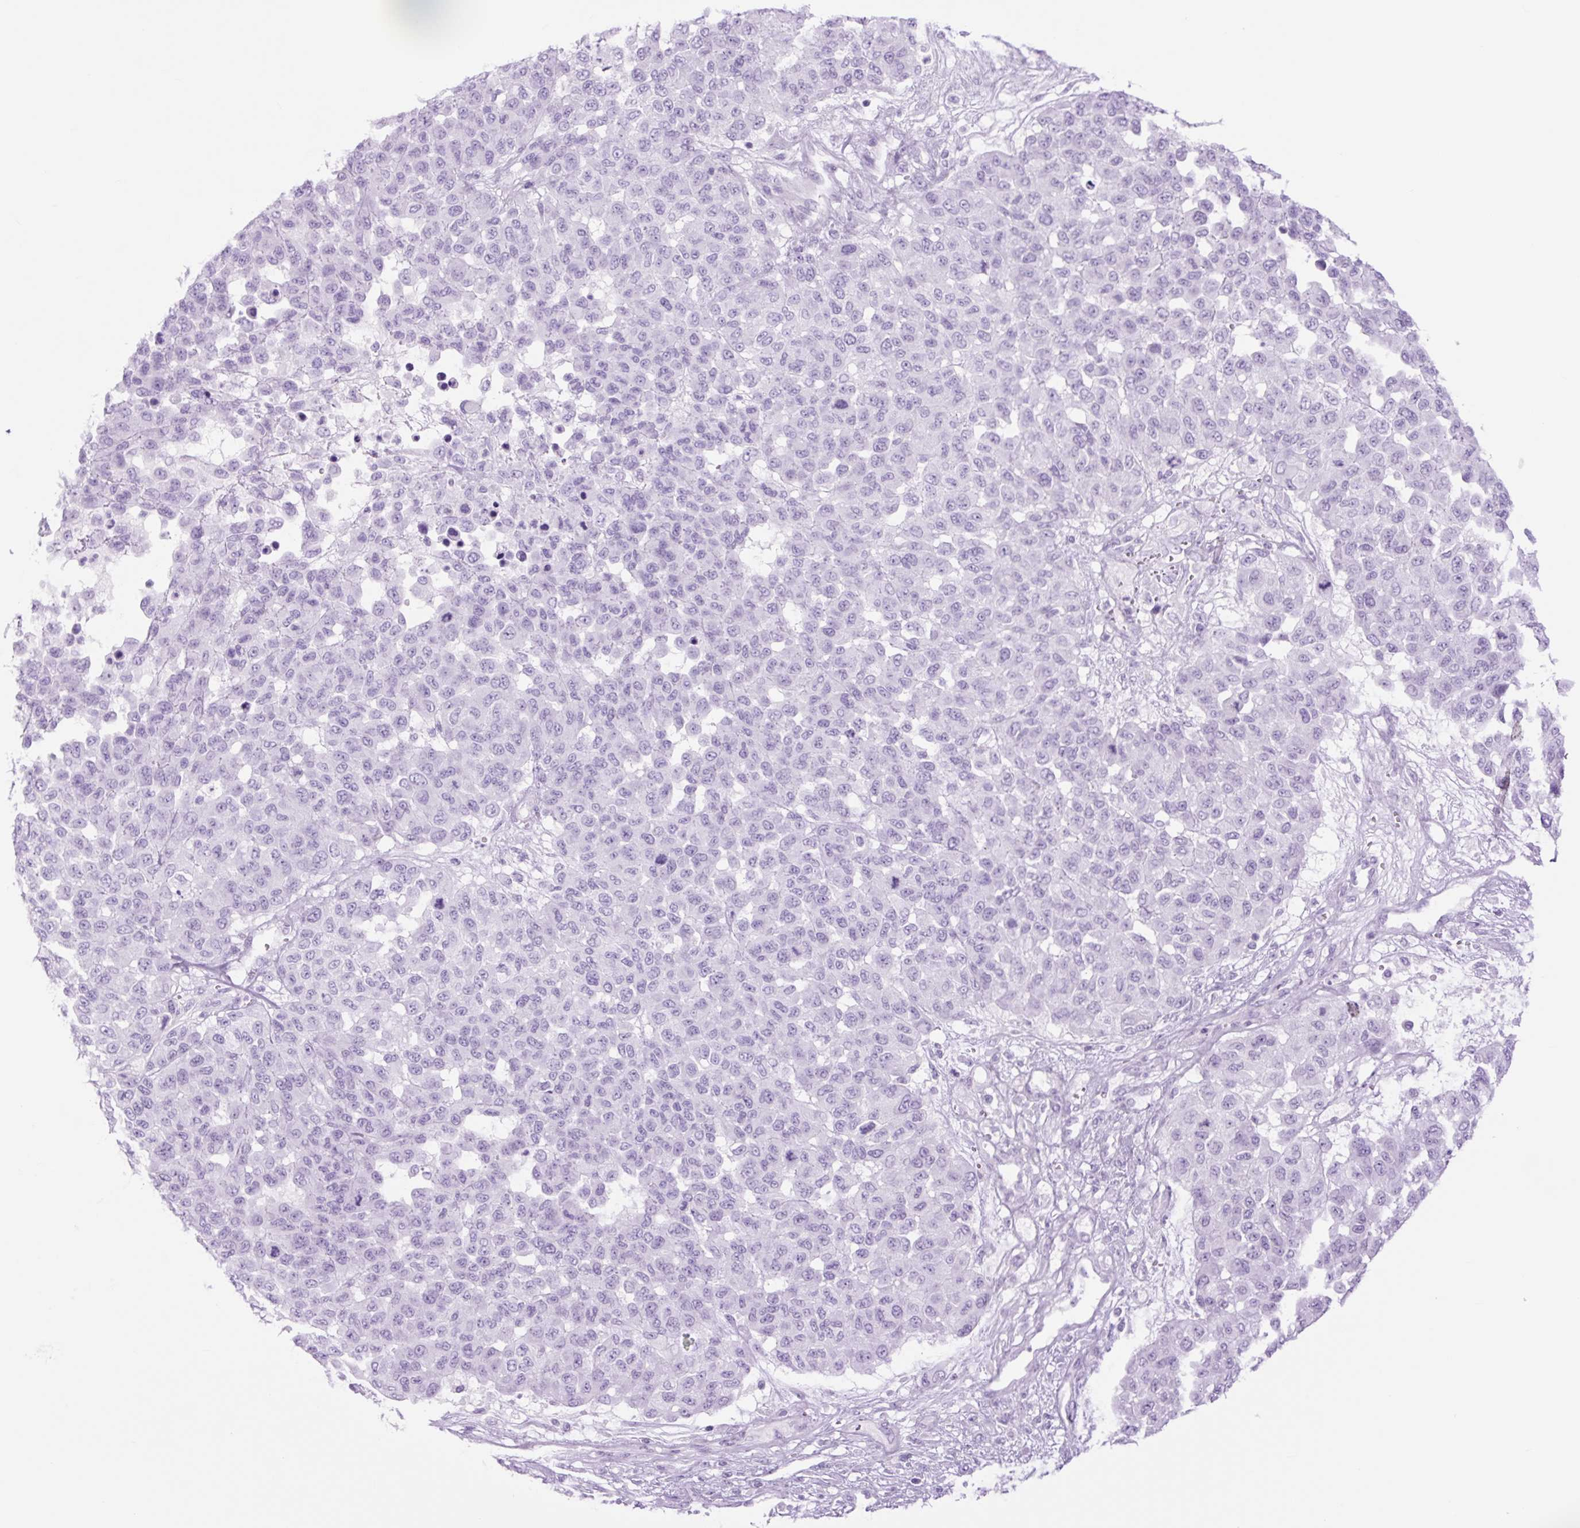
{"staining": {"intensity": "negative", "quantity": "none", "location": "none"}, "tissue": "melanoma", "cell_type": "Tumor cells", "image_type": "cancer", "snomed": [{"axis": "morphology", "description": "Malignant melanoma, NOS"}, {"axis": "topography", "description": "Skin"}], "caption": "DAB immunohistochemical staining of human melanoma displays no significant staining in tumor cells.", "gene": "TFF2", "patient": {"sex": "male", "age": 62}}